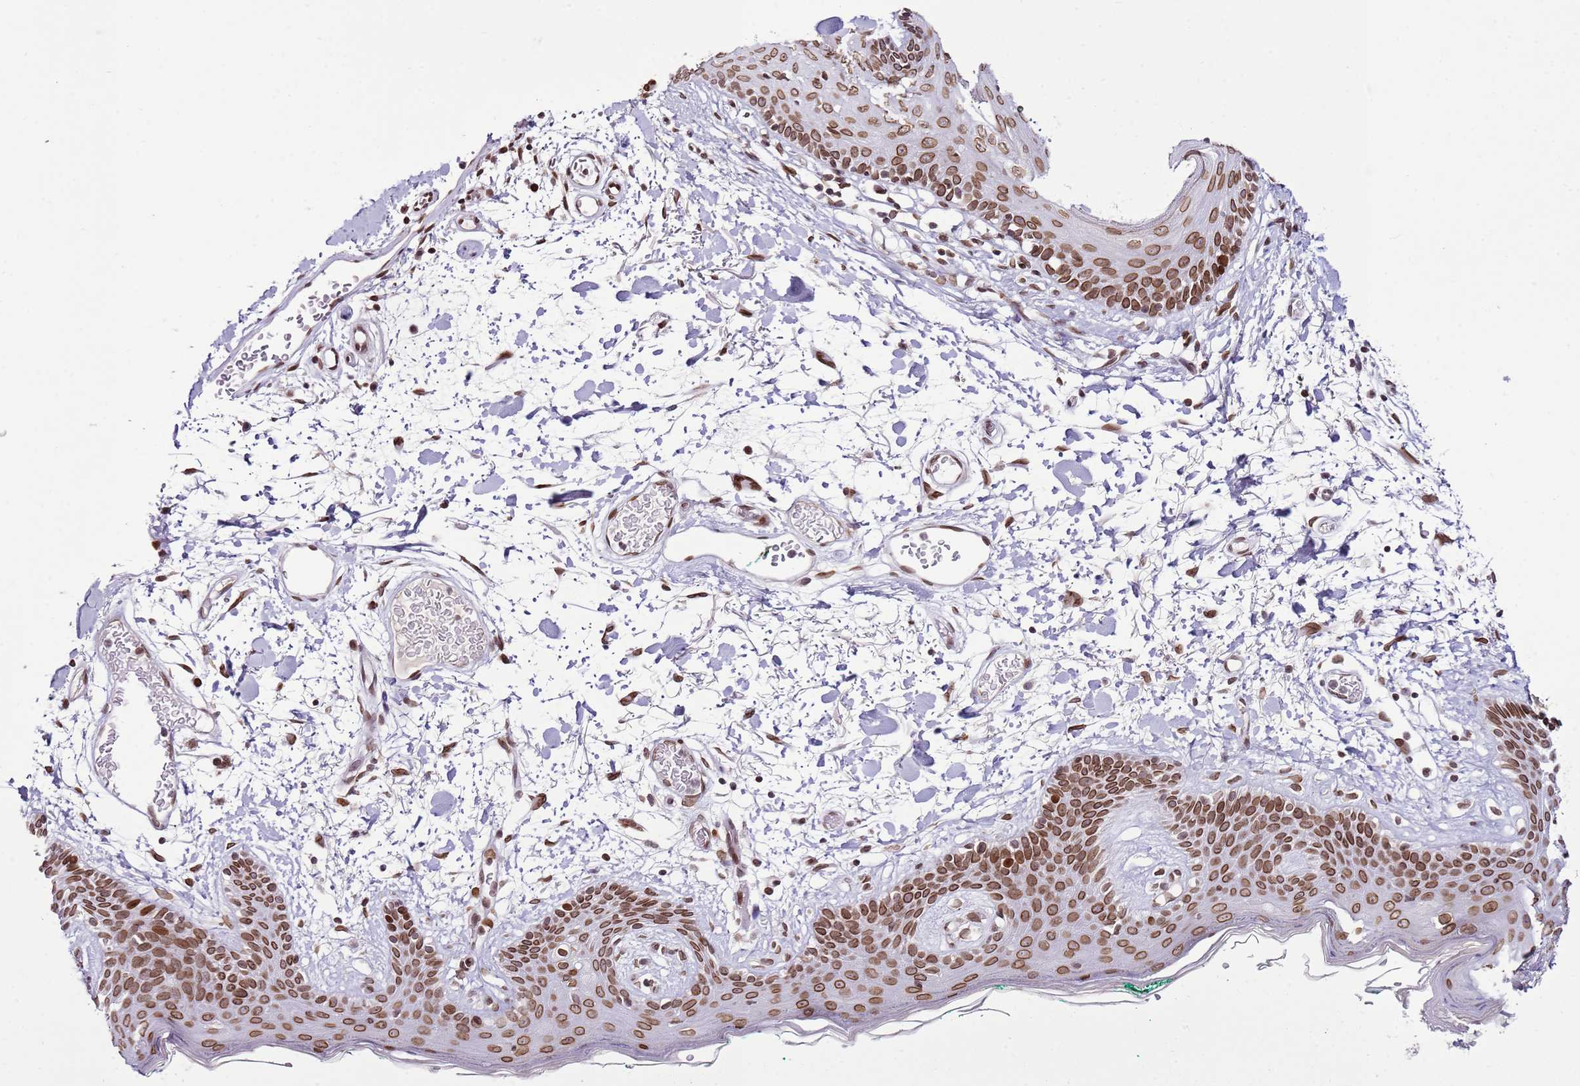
{"staining": {"intensity": "moderate", "quantity": ">75%", "location": "nuclear"}, "tissue": "skin", "cell_type": "Fibroblasts", "image_type": "normal", "snomed": [{"axis": "morphology", "description": "Normal tissue, NOS"}, {"axis": "topography", "description": "Skin"}], "caption": "IHC histopathology image of unremarkable skin stained for a protein (brown), which exhibits medium levels of moderate nuclear positivity in about >75% of fibroblasts.", "gene": "POU6F1", "patient": {"sex": "male", "age": 79}}